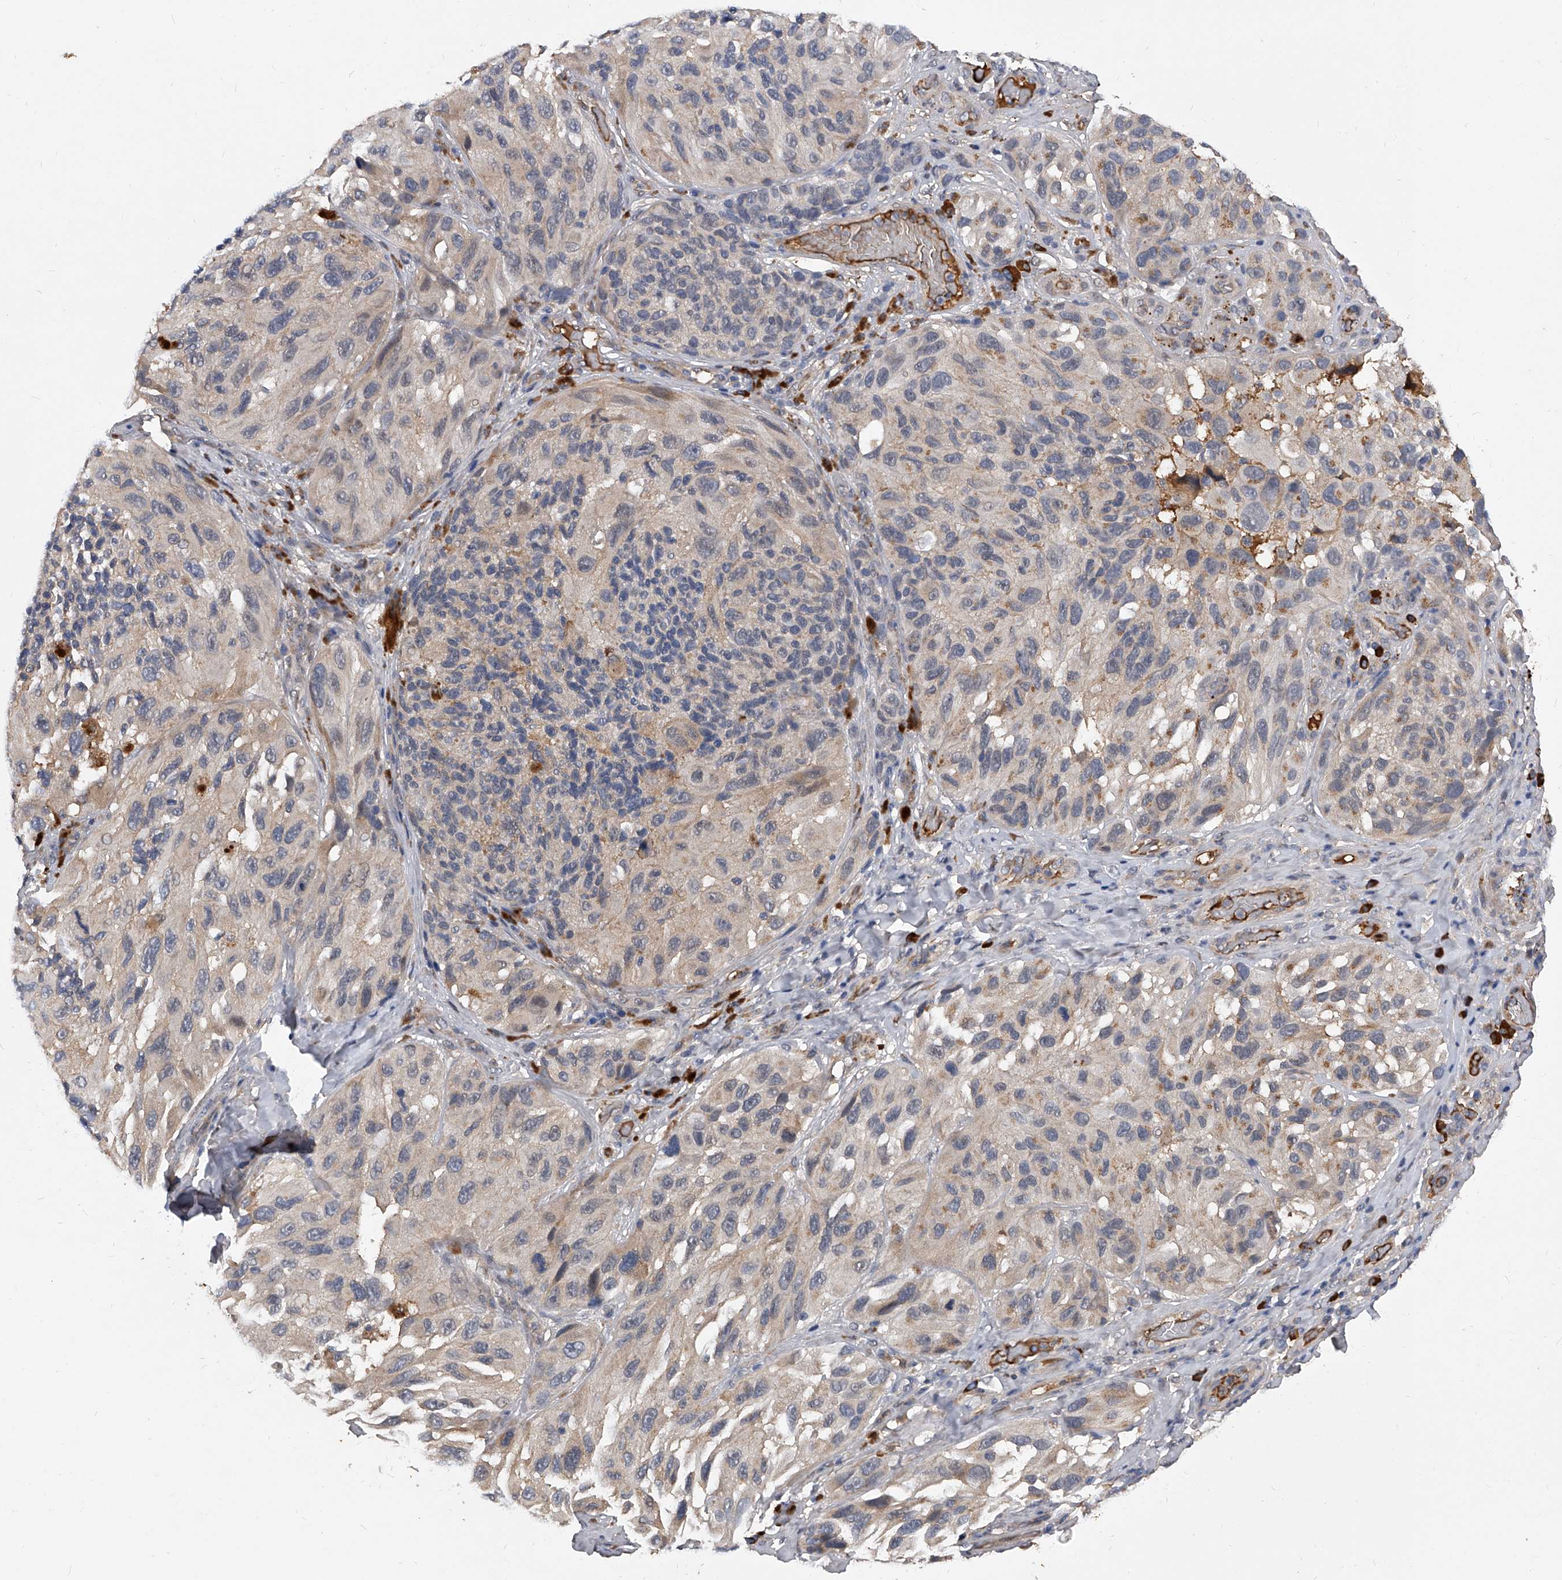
{"staining": {"intensity": "negative", "quantity": "none", "location": "none"}, "tissue": "melanoma", "cell_type": "Tumor cells", "image_type": "cancer", "snomed": [{"axis": "morphology", "description": "Malignant melanoma, NOS"}, {"axis": "topography", "description": "Skin"}], "caption": "Melanoma was stained to show a protein in brown. There is no significant staining in tumor cells.", "gene": "ZNF25", "patient": {"sex": "female", "age": 73}}